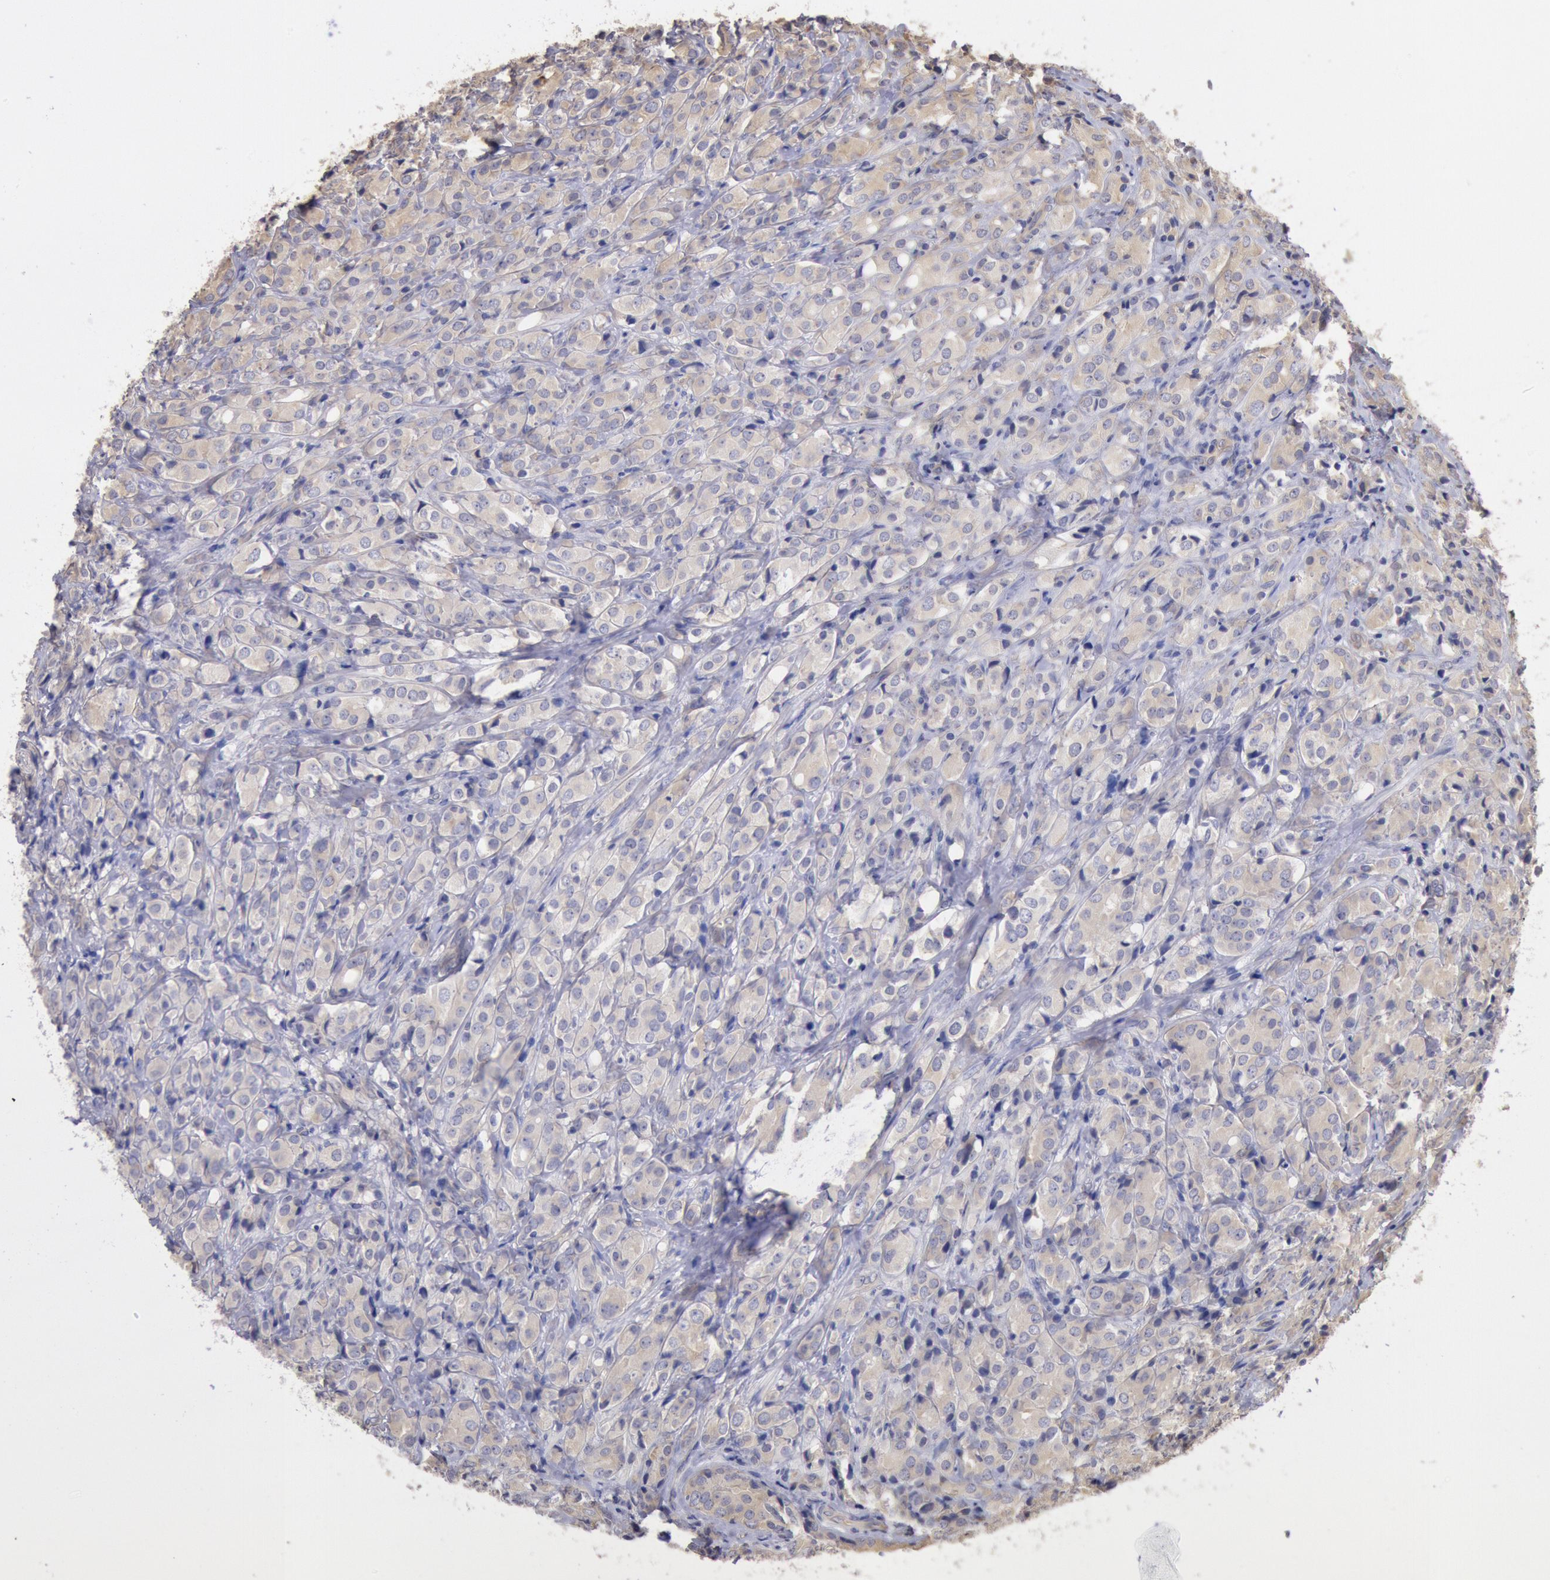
{"staining": {"intensity": "moderate", "quantity": "<25%", "location": "cytoplasmic/membranous"}, "tissue": "prostate cancer", "cell_type": "Tumor cells", "image_type": "cancer", "snomed": [{"axis": "morphology", "description": "Adenocarcinoma, High grade"}, {"axis": "topography", "description": "Prostate"}], "caption": "IHC (DAB (3,3'-diaminobenzidine)) staining of high-grade adenocarcinoma (prostate) demonstrates moderate cytoplasmic/membranous protein positivity in about <25% of tumor cells.", "gene": "DRG1", "patient": {"sex": "male", "age": 68}}